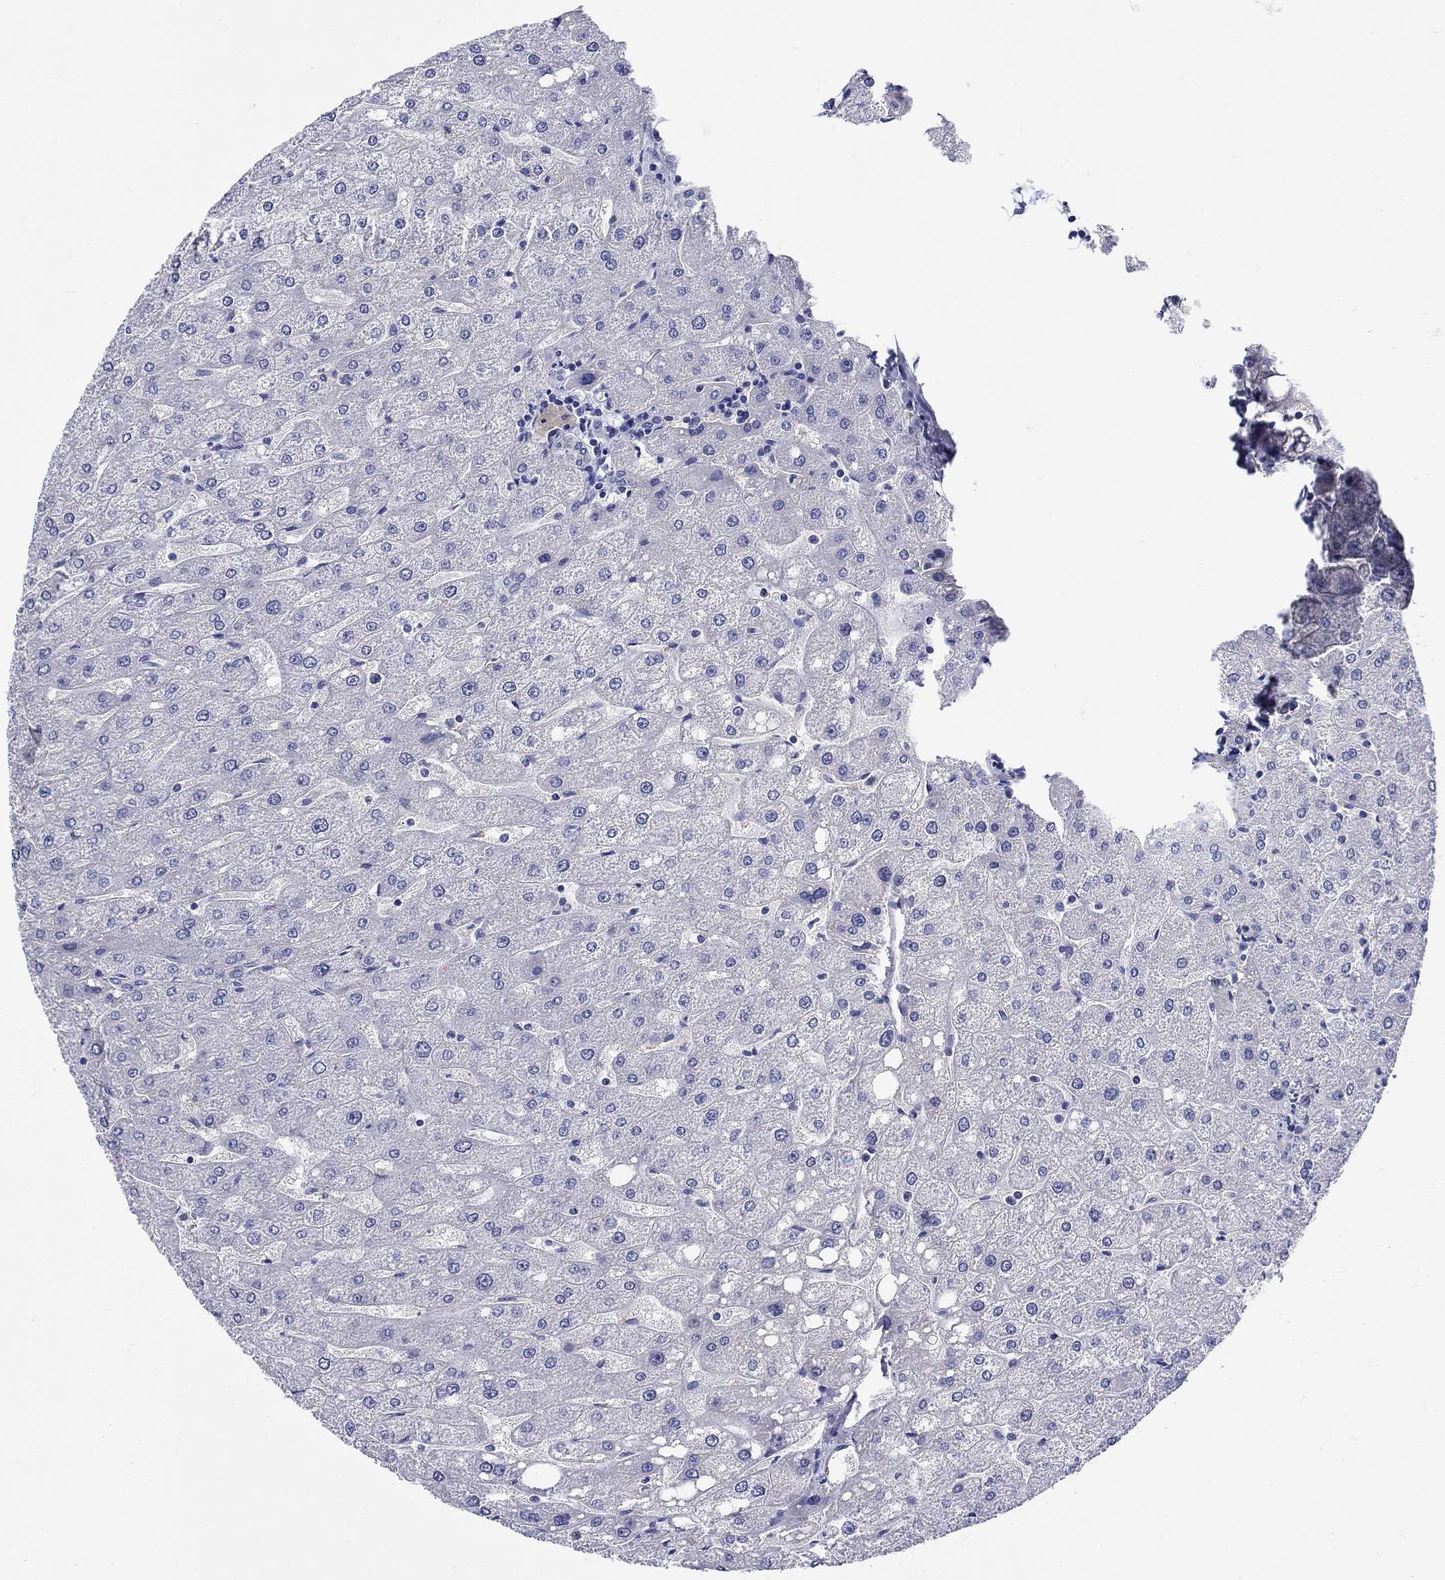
{"staining": {"intensity": "negative", "quantity": "none", "location": "none"}, "tissue": "liver", "cell_type": "Cholangiocytes", "image_type": "normal", "snomed": [{"axis": "morphology", "description": "Normal tissue, NOS"}, {"axis": "topography", "description": "Liver"}], "caption": "This image is of benign liver stained with immunohistochemistry to label a protein in brown with the nuclei are counter-stained blue. There is no expression in cholangiocytes.", "gene": "SLC30A3", "patient": {"sex": "male", "age": 67}}